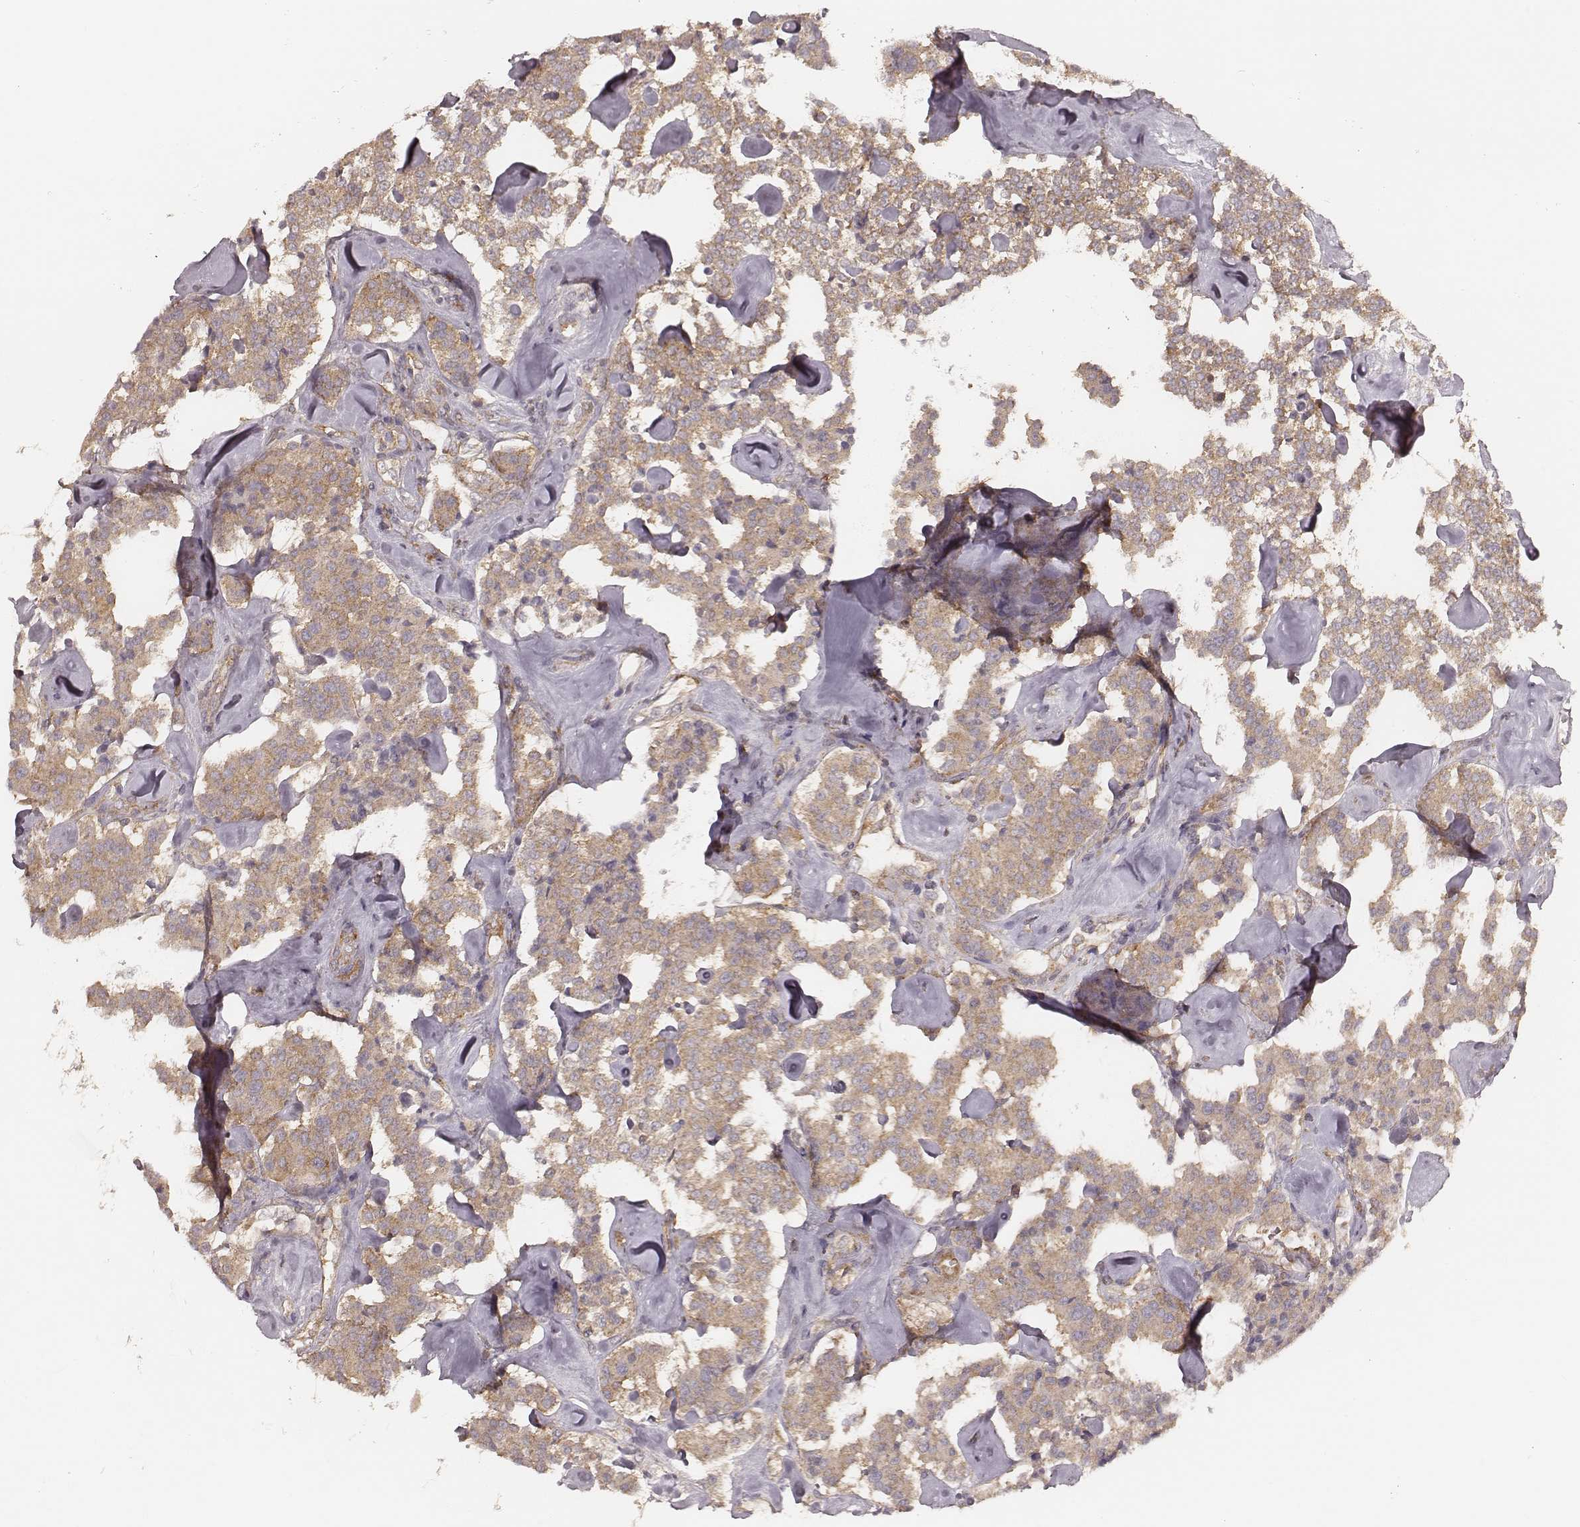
{"staining": {"intensity": "weak", "quantity": ">75%", "location": "cytoplasmic/membranous"}, "tissue": "carcinoid", "cell_type": "Tumor cells", "image_type": "cancer", "snomed": [{"axis": "morphology", "description": "Carcinoid, malignant, NOS"}, {"axis": "topography", "description": "Pancreas"}], "caption": "Malignant carcinoid stained for a protein (brown) demonstrates weak cytoplasmic/membranous positive expression in approximately >75% of tumor cells.", "gene": "CARS1", "patient": {"sex": "male", "age": 41}}